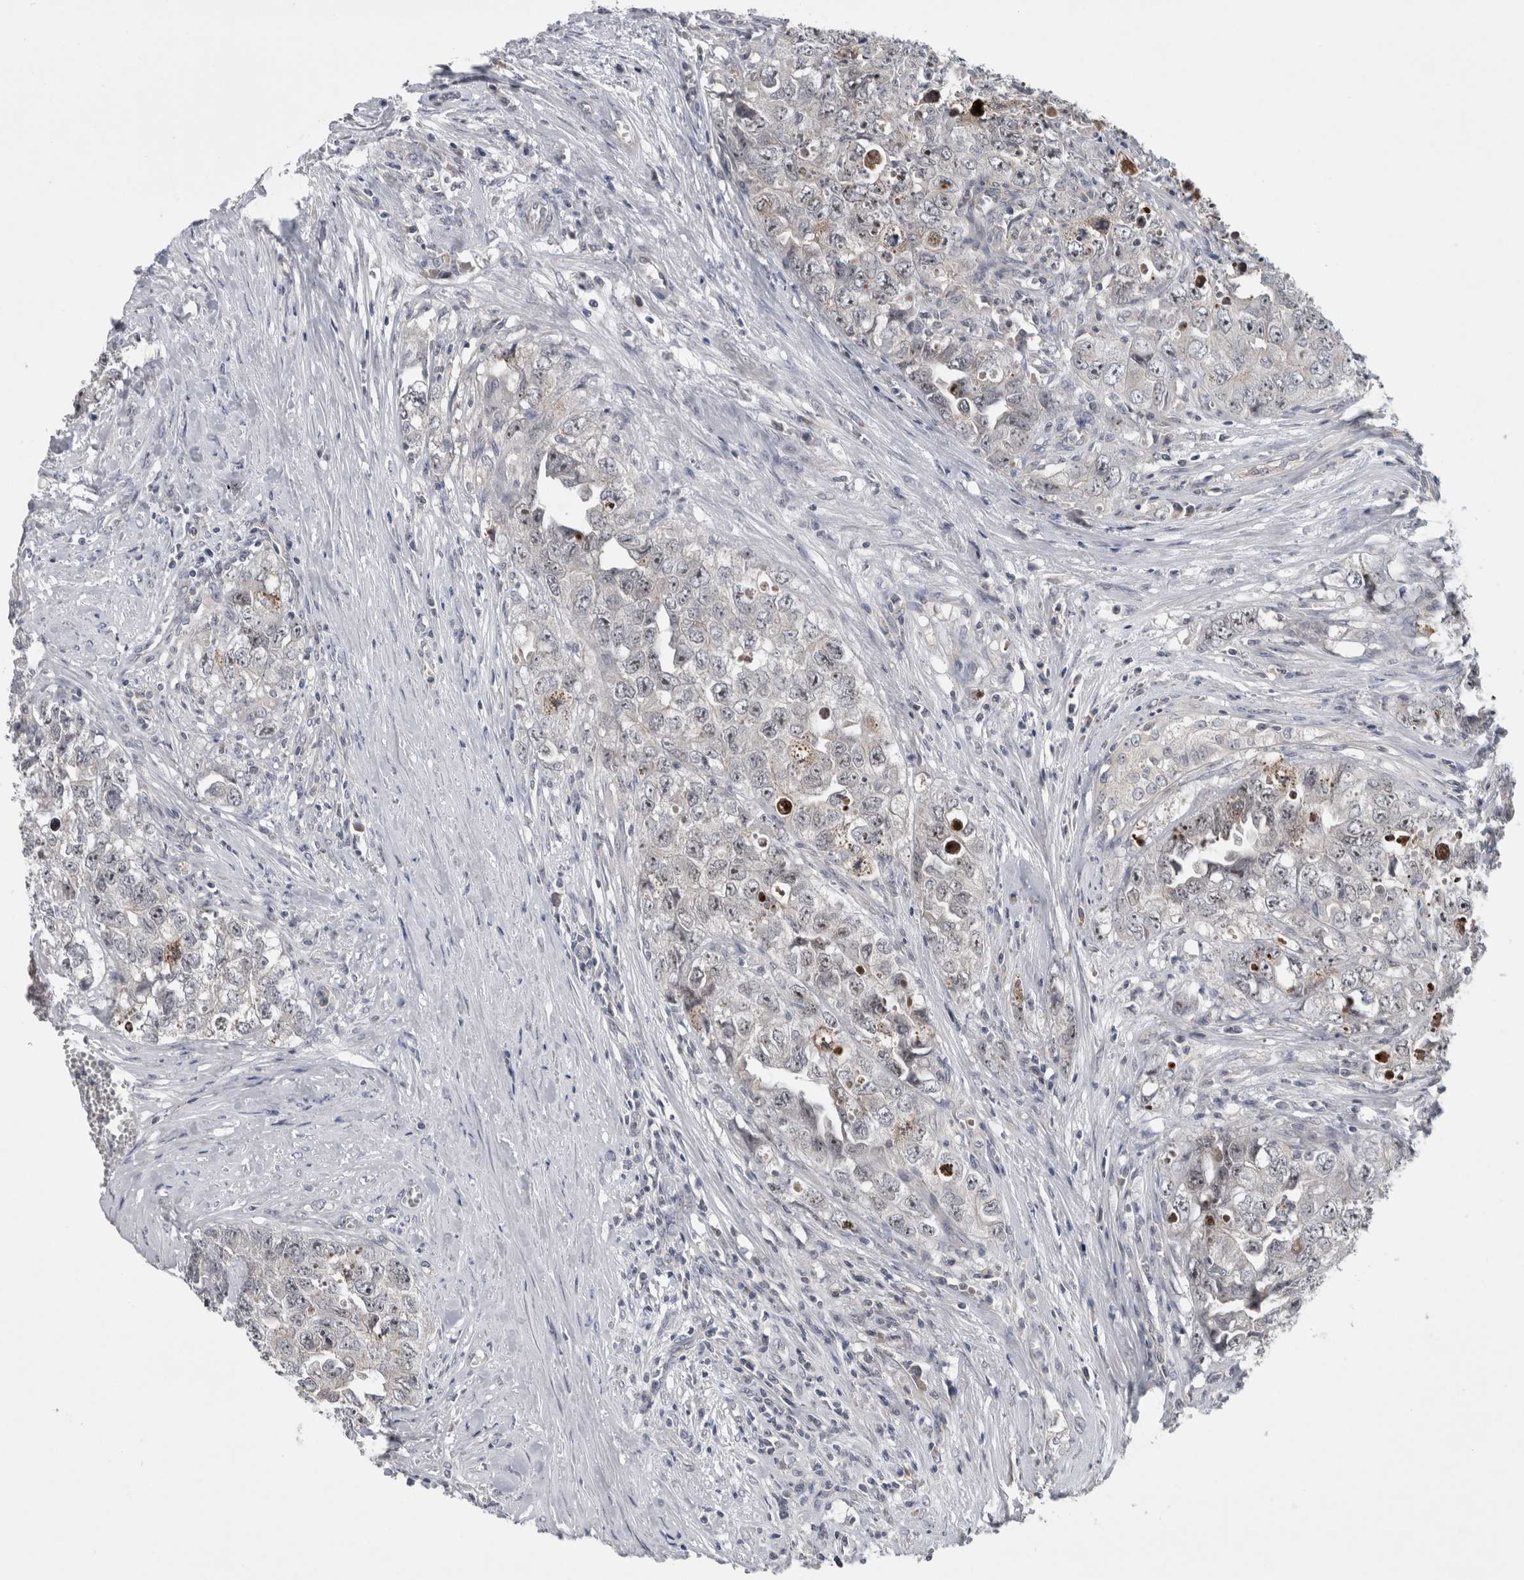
{"staining": {"intensity": "weak", "quantity": "<25%", "location": "nuclear"}, "tissue": "testis cancer", "cell_type": "Tumor cells", "image_type": "cancer", "snomed": [{"axis": "morphology", "description": "Seminoma, NOS"}, {"axis": "morphology", "description": "Carcinoma, Embryonal, NOS"}, {"axis": "topography", "description": "Testis"}], "caption": "Tumor cells show no significant positivity in testis seminoma.", "gene": "RBM28", "patient": {"sex": "male", "age": 43}}